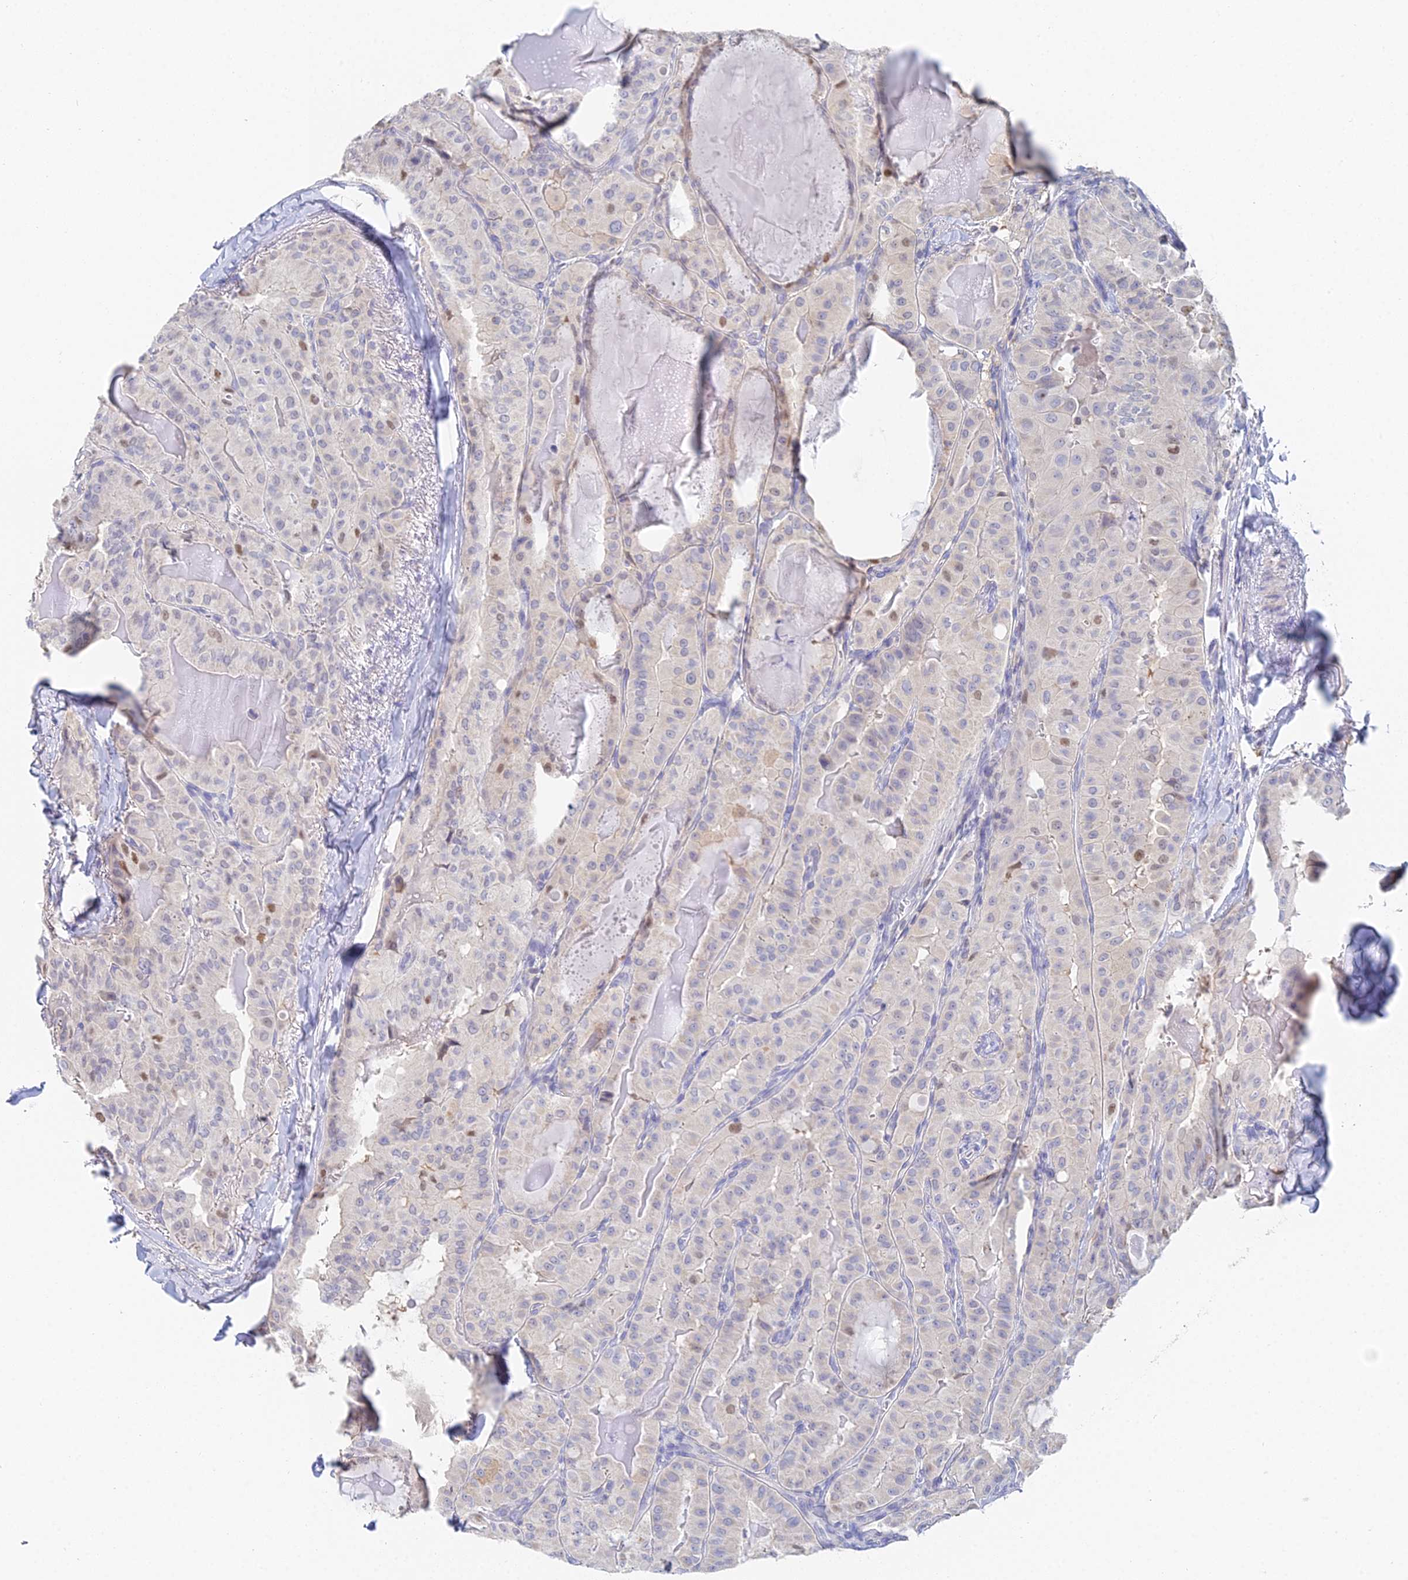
{"staining": {"intensity": "moderate", "quantity": "<25%", "location": "nuclear"}, "tissue": "thyroid cancer", "cell_type": "Tumor cells", "image_type": "cancer", "snomed": [{"axis": "morphology", "description": "Papillary adenocarcinoma, NOS"}, {"axis": "topography", "description": "Thyroid gland"}], "caption": "Immunohistochemistry of human thyroid papillary adenocarcinoma reveals low levels of moderate nuclear expression in approximately <25% of tumor cells.", "gene": "MCM2", "patient": {"sex": "female", "age": 68}}